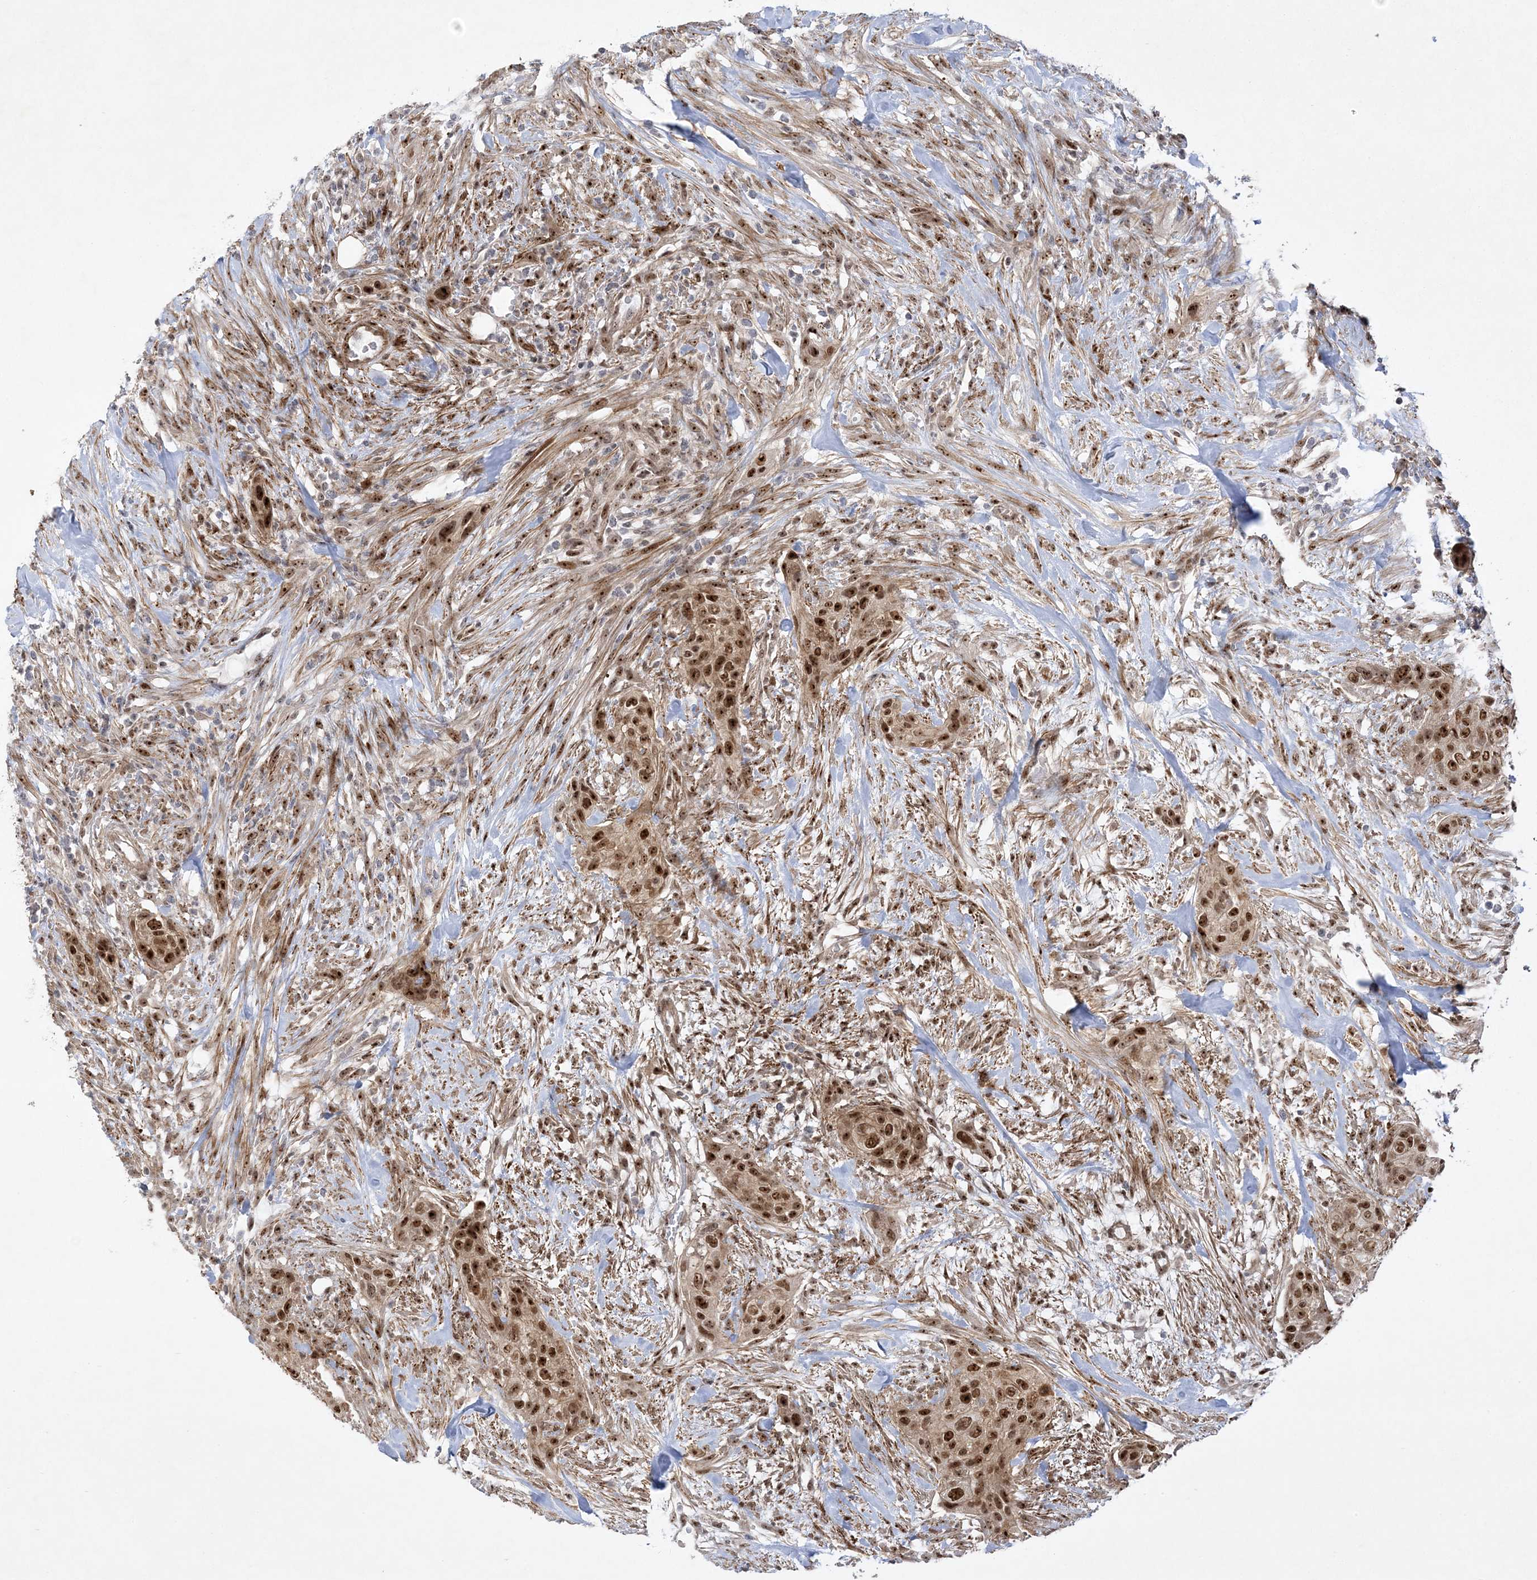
{"staining": {"intensity": "strong", "quantity": ">75%", "location": "nuclear"}, "tissue": "urothelial cancer", "cell_type": "Tumor cells", "image_type": "cancer", "snomed": [{"axis": "morphology", "description": "Urothelial carcinoma, High grade"}, {"axis": "topography", "description": "Urinary bladder"}], "caption": "Immunohistochemistry (IHC) staining of urothelial cancer, which shows high levels of strong nuclear expression in about >75% of tumor cells indicating strong nuclear protein expression. The staining was performed using DAB (brown) for protein detection and nuclei were counterstained in hematoxylin (blue).", "gene": "NPM3", "patient": {"sex": "male", "age": 35}}